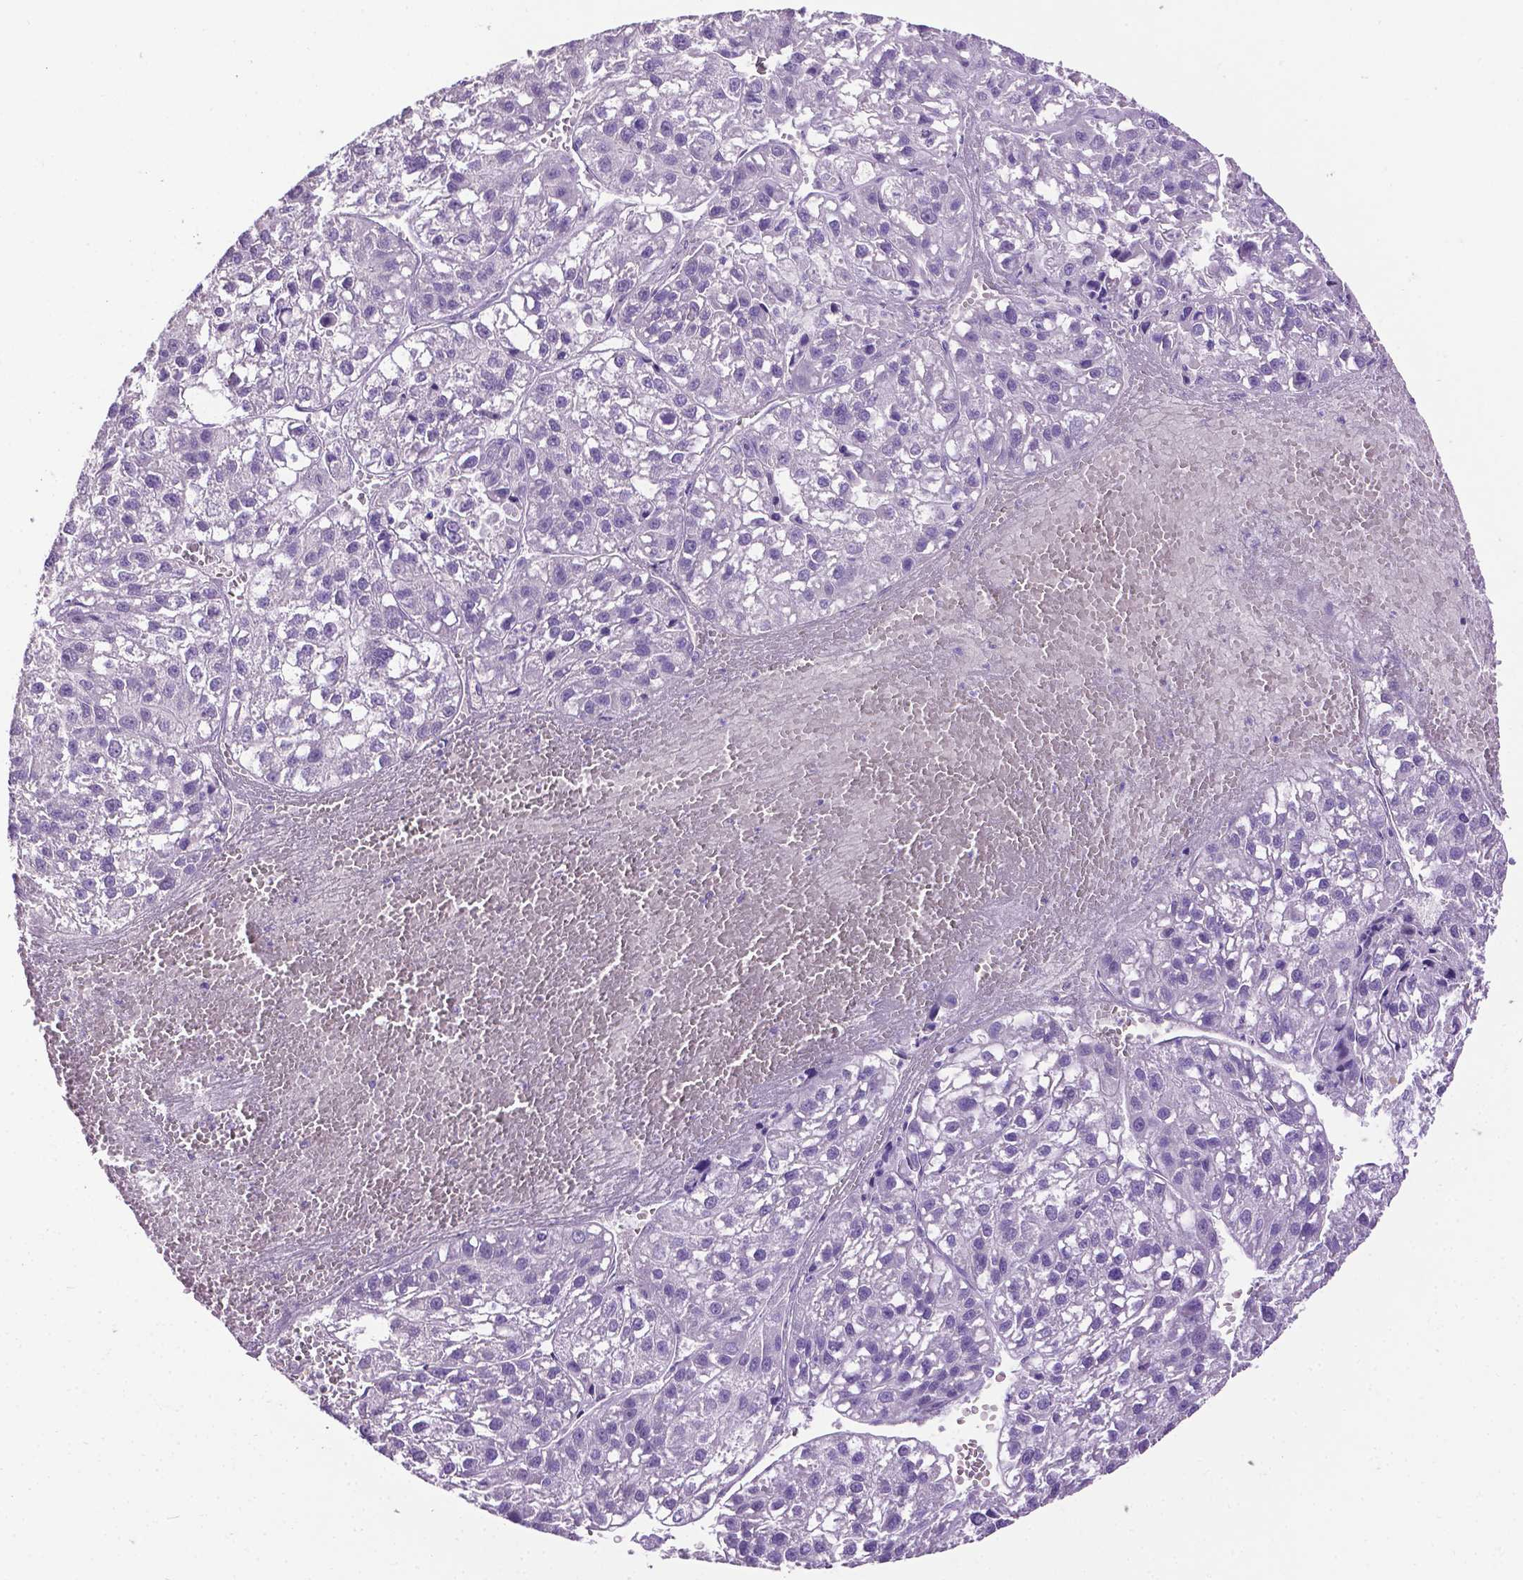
{"staining": {"intensity": "negative", "quantity": "none", "location": "none"}, "tissue": "liver cancer", "cell_type": "Tumor cells", "image_type": "cancer", "snomed": [{"axis": "morphology", "description": "Carcinoma, Hepatocellular, NOS"}, {"axis": "topography", "description": "Liver"}], "caption": "IHC photomicrograph of neoplastic tissue: human liver cancer stained with DAB (3,3'-diaminobenzidine) demonstrates no significant protein positivity in tumor cells.", "gene": "TACSTD2", "patient": {"sex": "female", "age": 70}}